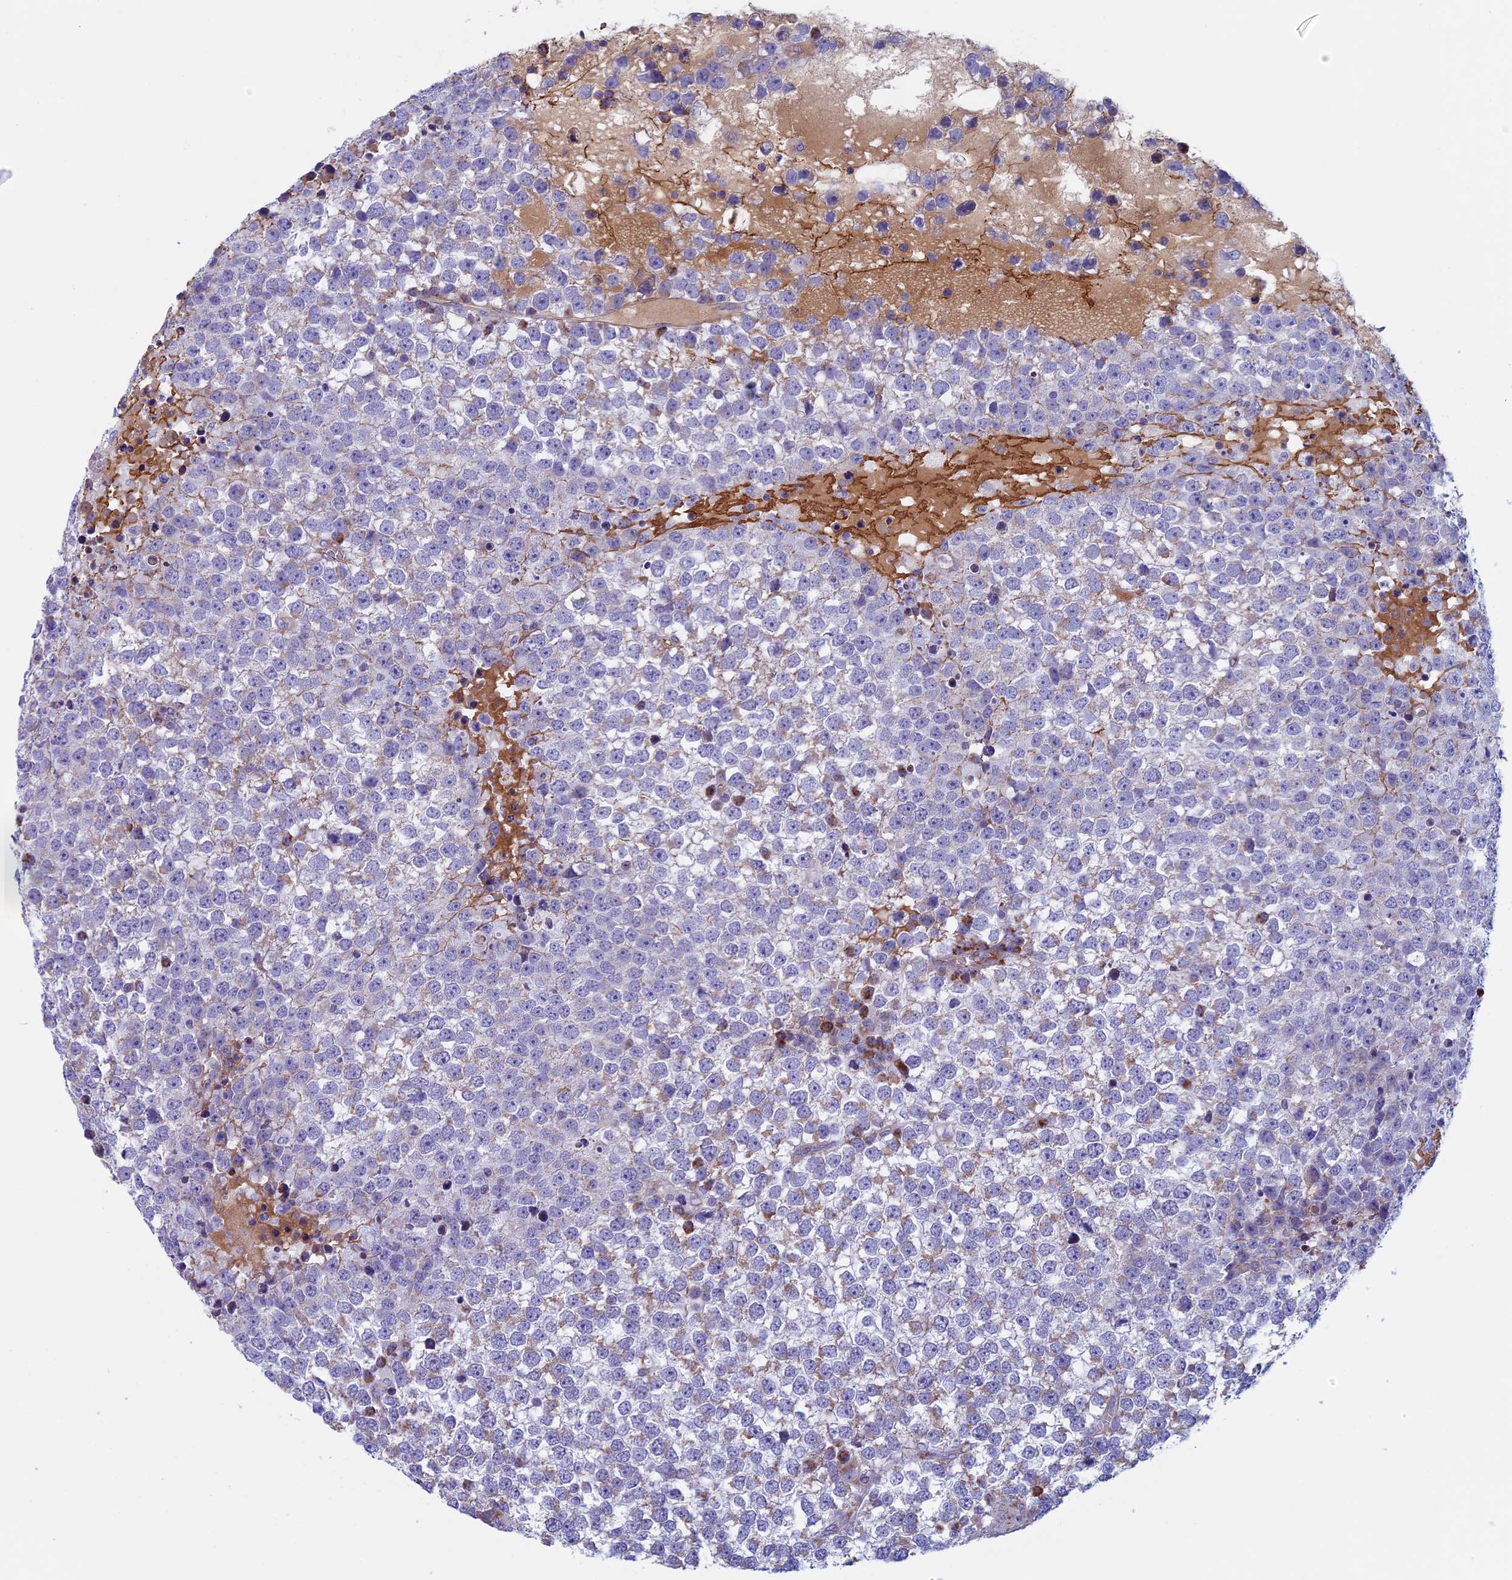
{"staining": {"intensity": "negative", "quantity": "none", "location": "none"}, "tissue": "testis cancer", "cell_type": "Tumor cells", "image_type": "cancer", "snomed": [{"axis": "morphology", "description": "Seminoma, NOS"}, {"axis": "topography", "description": "Testis"}], "caption": "Human seminoma (testis) stained for a protein using immunohistochemistry demonstrates no staining in tumor cells.", "gene": "NDUFB9", "patient": {"sex": "male", "age": 65}}